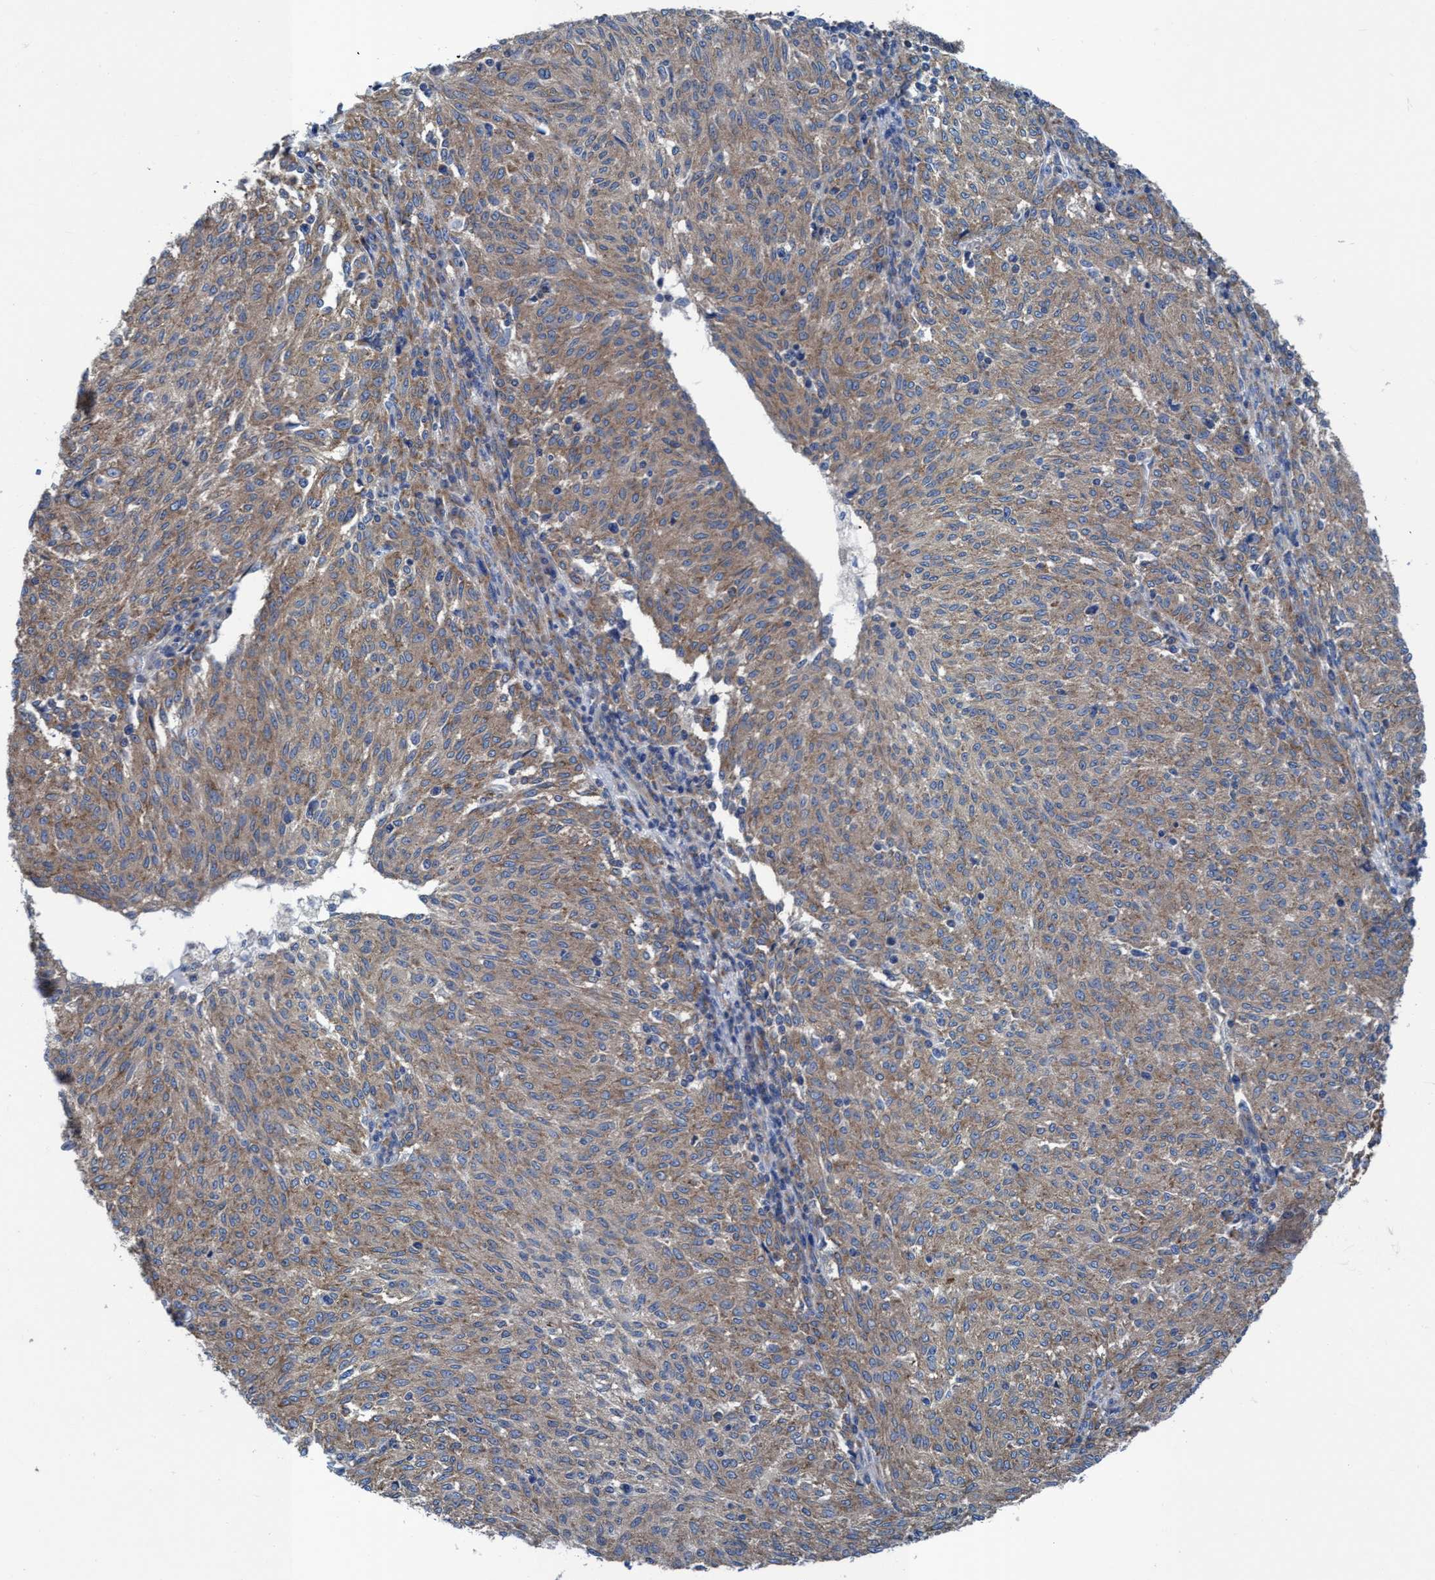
{"staining": {"intensity": "weak", "quantity": ">75%", "location": "cytoplasmic/membranous"}, "tissue": "melanoma", "cell_type": "Tumor cells", "image_type": "cancer", "snomed": [{"axis": "morphology", "description": "Malignant melanoma, NOS"}, {"axis": "topography", "description": "Skin"}], "caption": "Tumor cells display weak cytoplasmic/membranous positivity in about >75% of cells in melanoma.", "gene": "NMT1", "patient": {"sex": "female", "age": 72}}